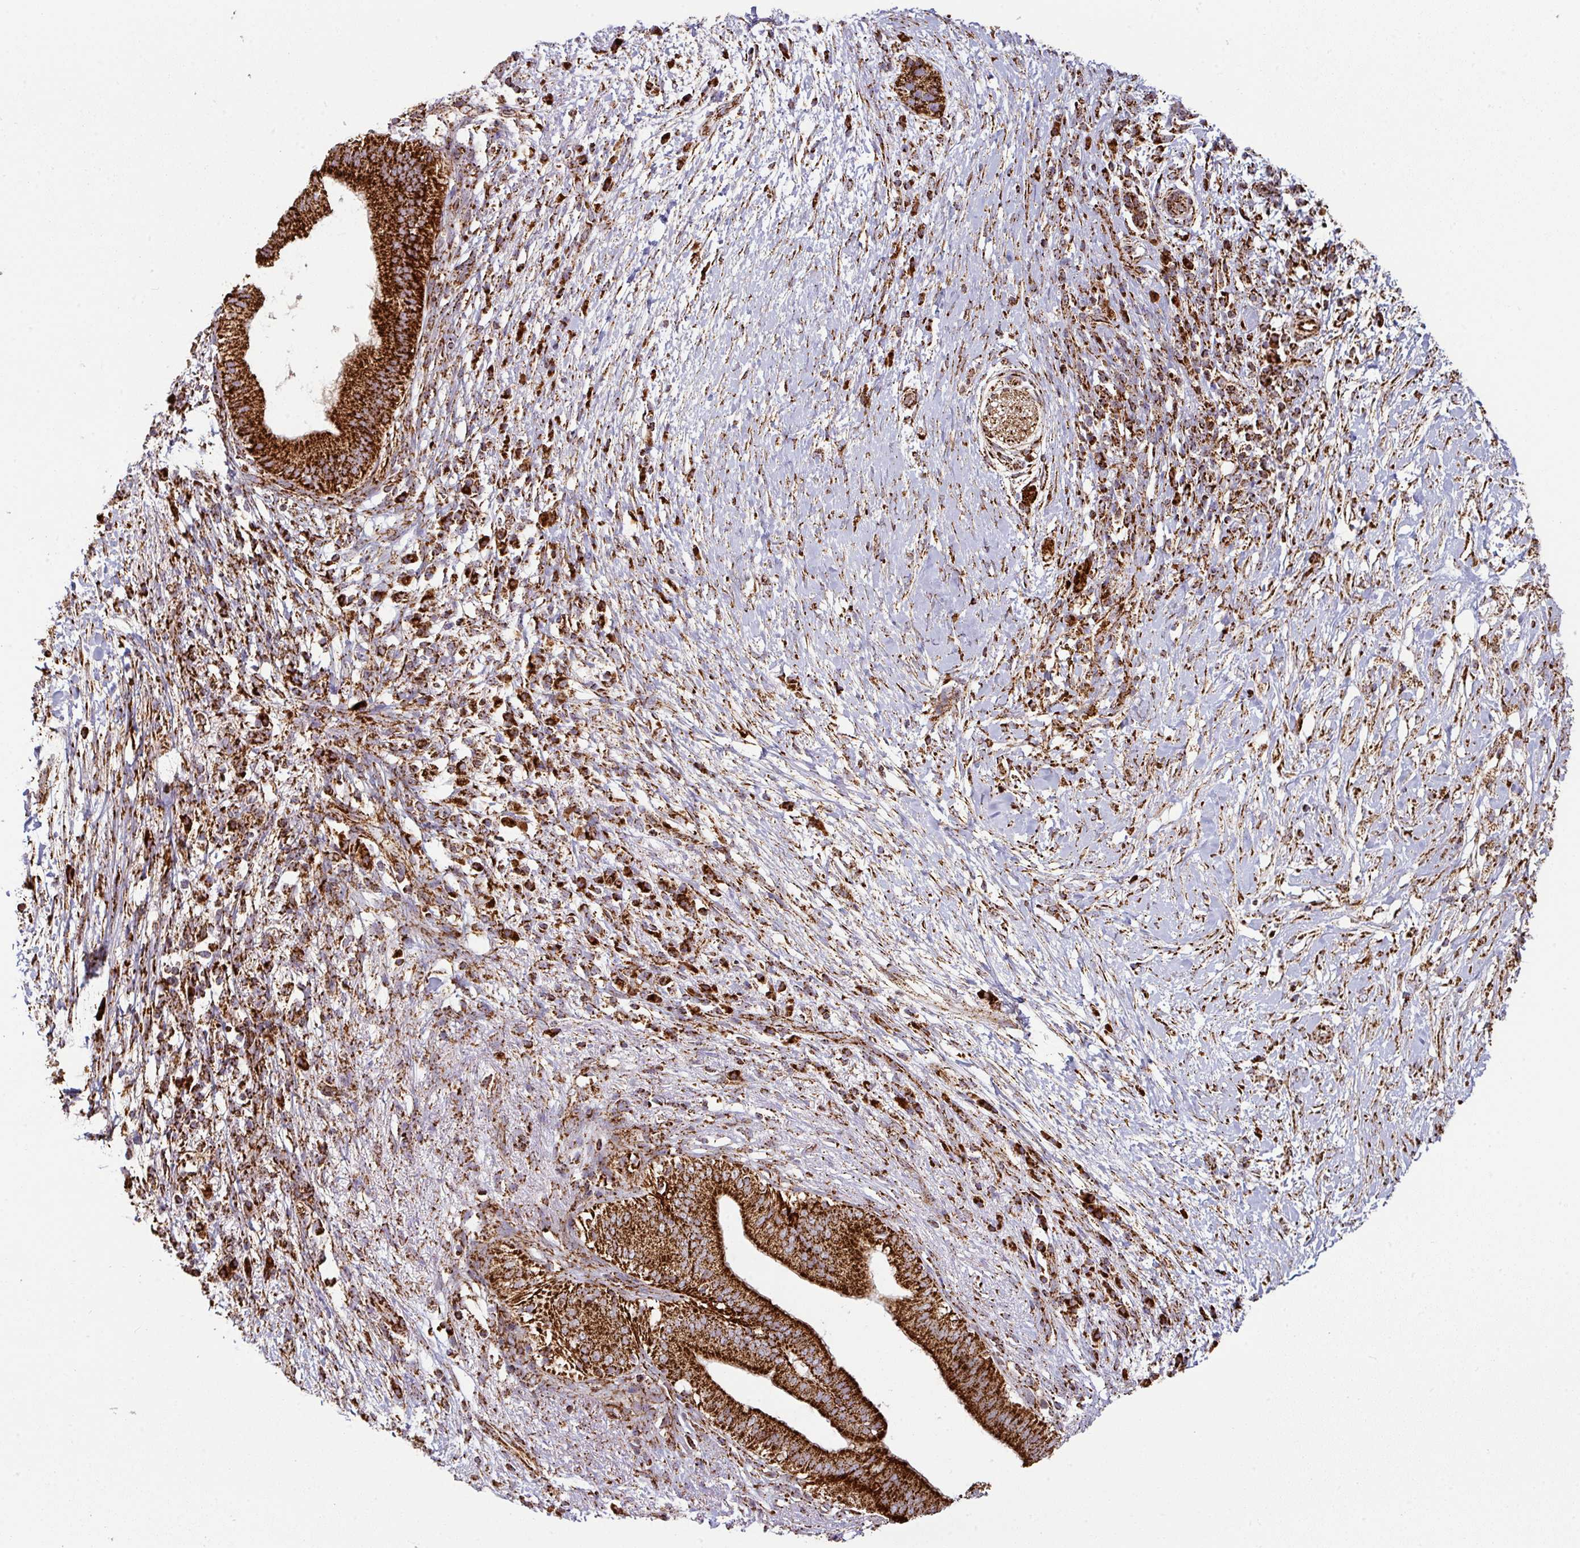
{"staining": {"intensity": "strong", "quantity": ">75%", "location": "cytoplasmic/membranous"}, "tissue": "pancreatic cancer", "cell_type": "Tumor cells", "image_type": "cancer", "snomed": [{"axis": "morphology", "description": "Adenocarcinoma, NOS"}, {"axis": "topography", "description": "Pancreas"}], "caption": "The immunohistochemical stain highlights strong cytoplasmic/membranous staining in tumor cells of adenocarcinoma (pancreatic) tissue.", "gene": "TRAP1", "patient": {"sex": "female", "age": 72}}